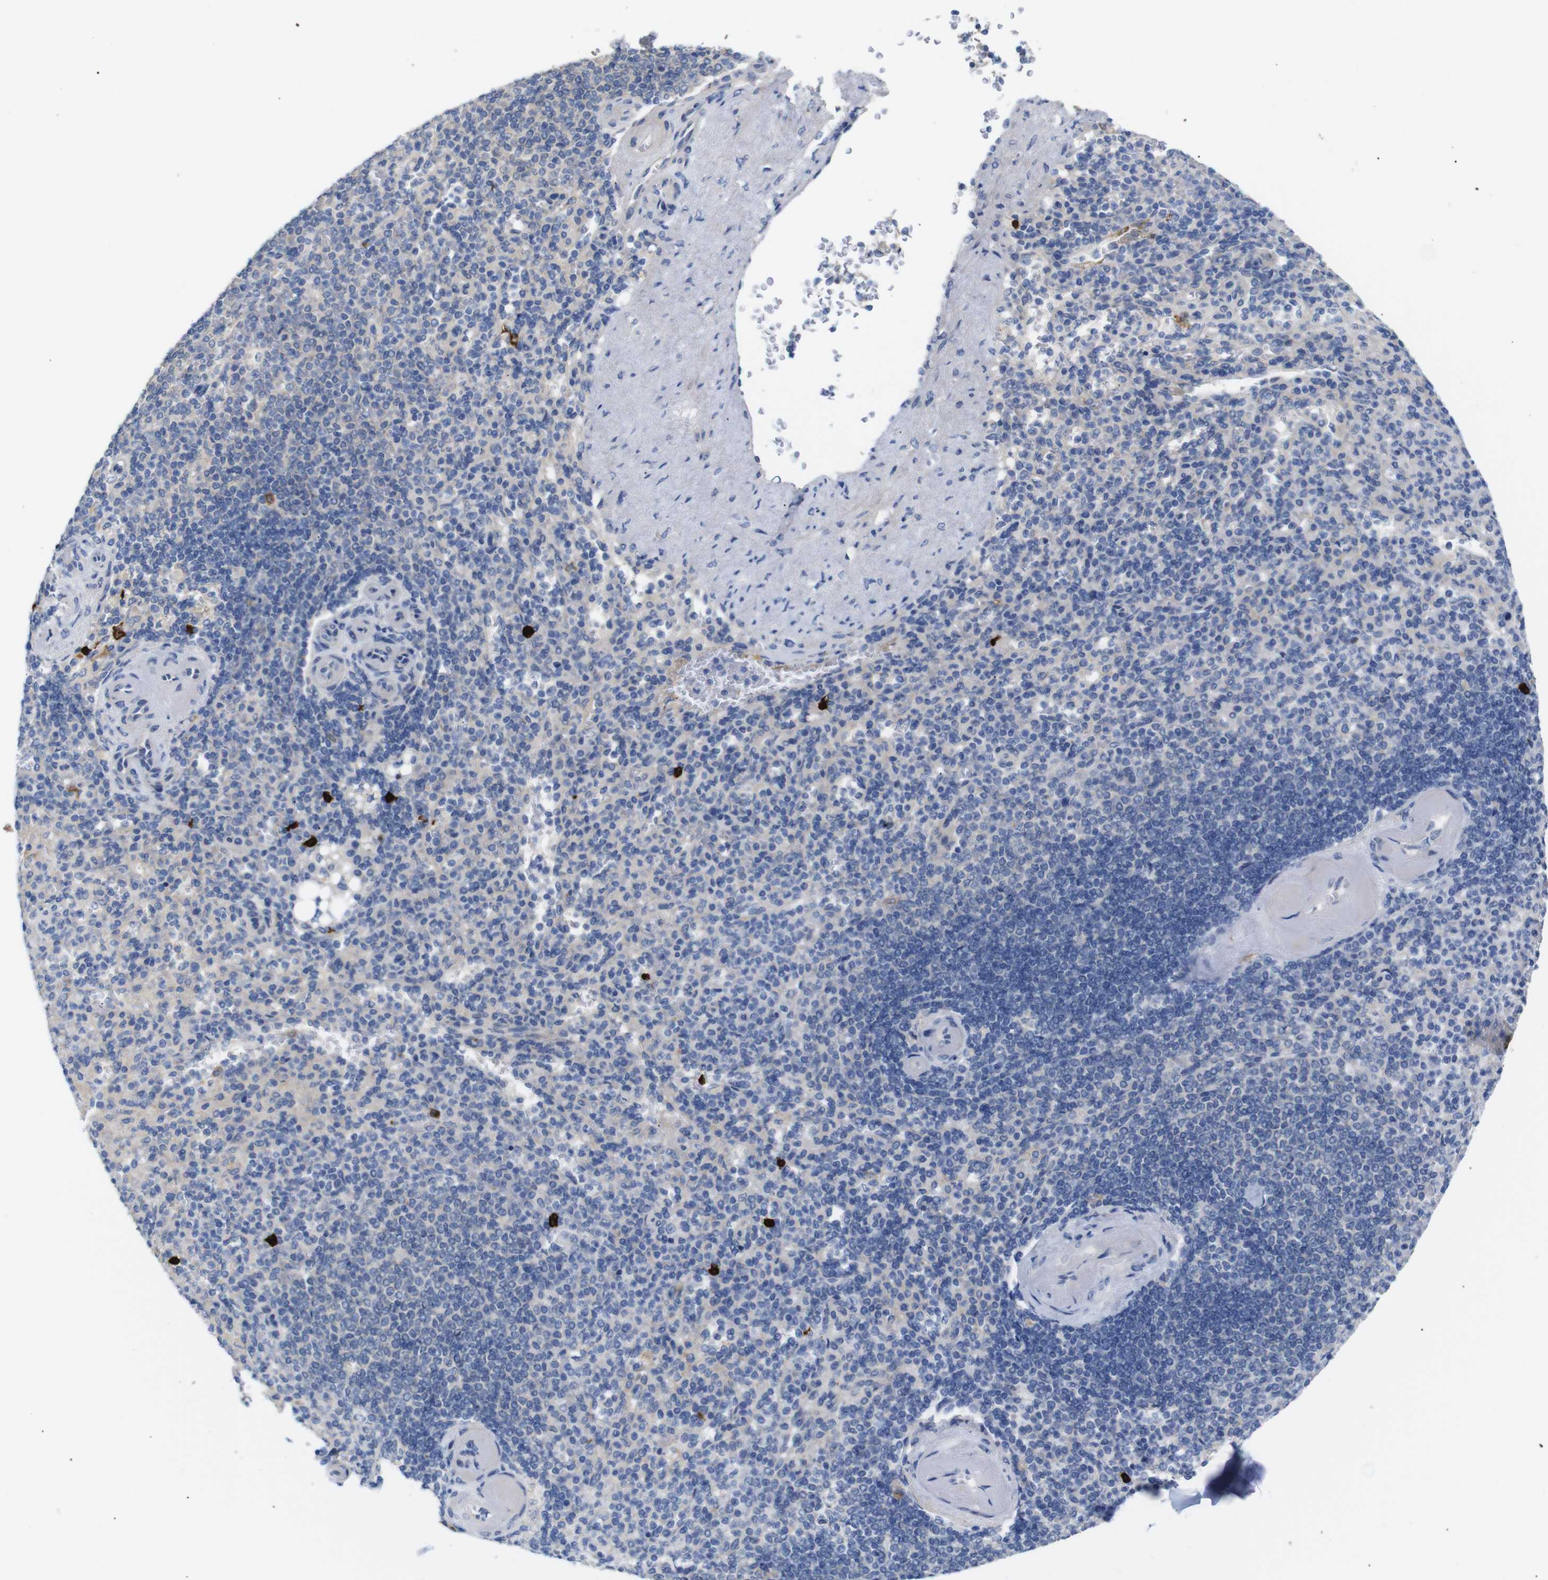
{"staining": {"intensity": "strong", "quantity": "<25%", "location": "cytoplasmic/membranous"}, "tissue": "spleen", "cell_type": "Cells in red pulp", "image_type": "normal", "snomed": [{"axis": "morphology", "description": "Normal tissue, NOS"}, {"axis": "topography", "description": "Spleen"}], "caption": "This is a photomicrograph of immunohistochemistry staining of normal spleen, which shows strong expression in the cytoplasmic/membranous of cells in red pulp.", "gene": "ALOX15", "patient": {"sex": "female", "age": 74}}